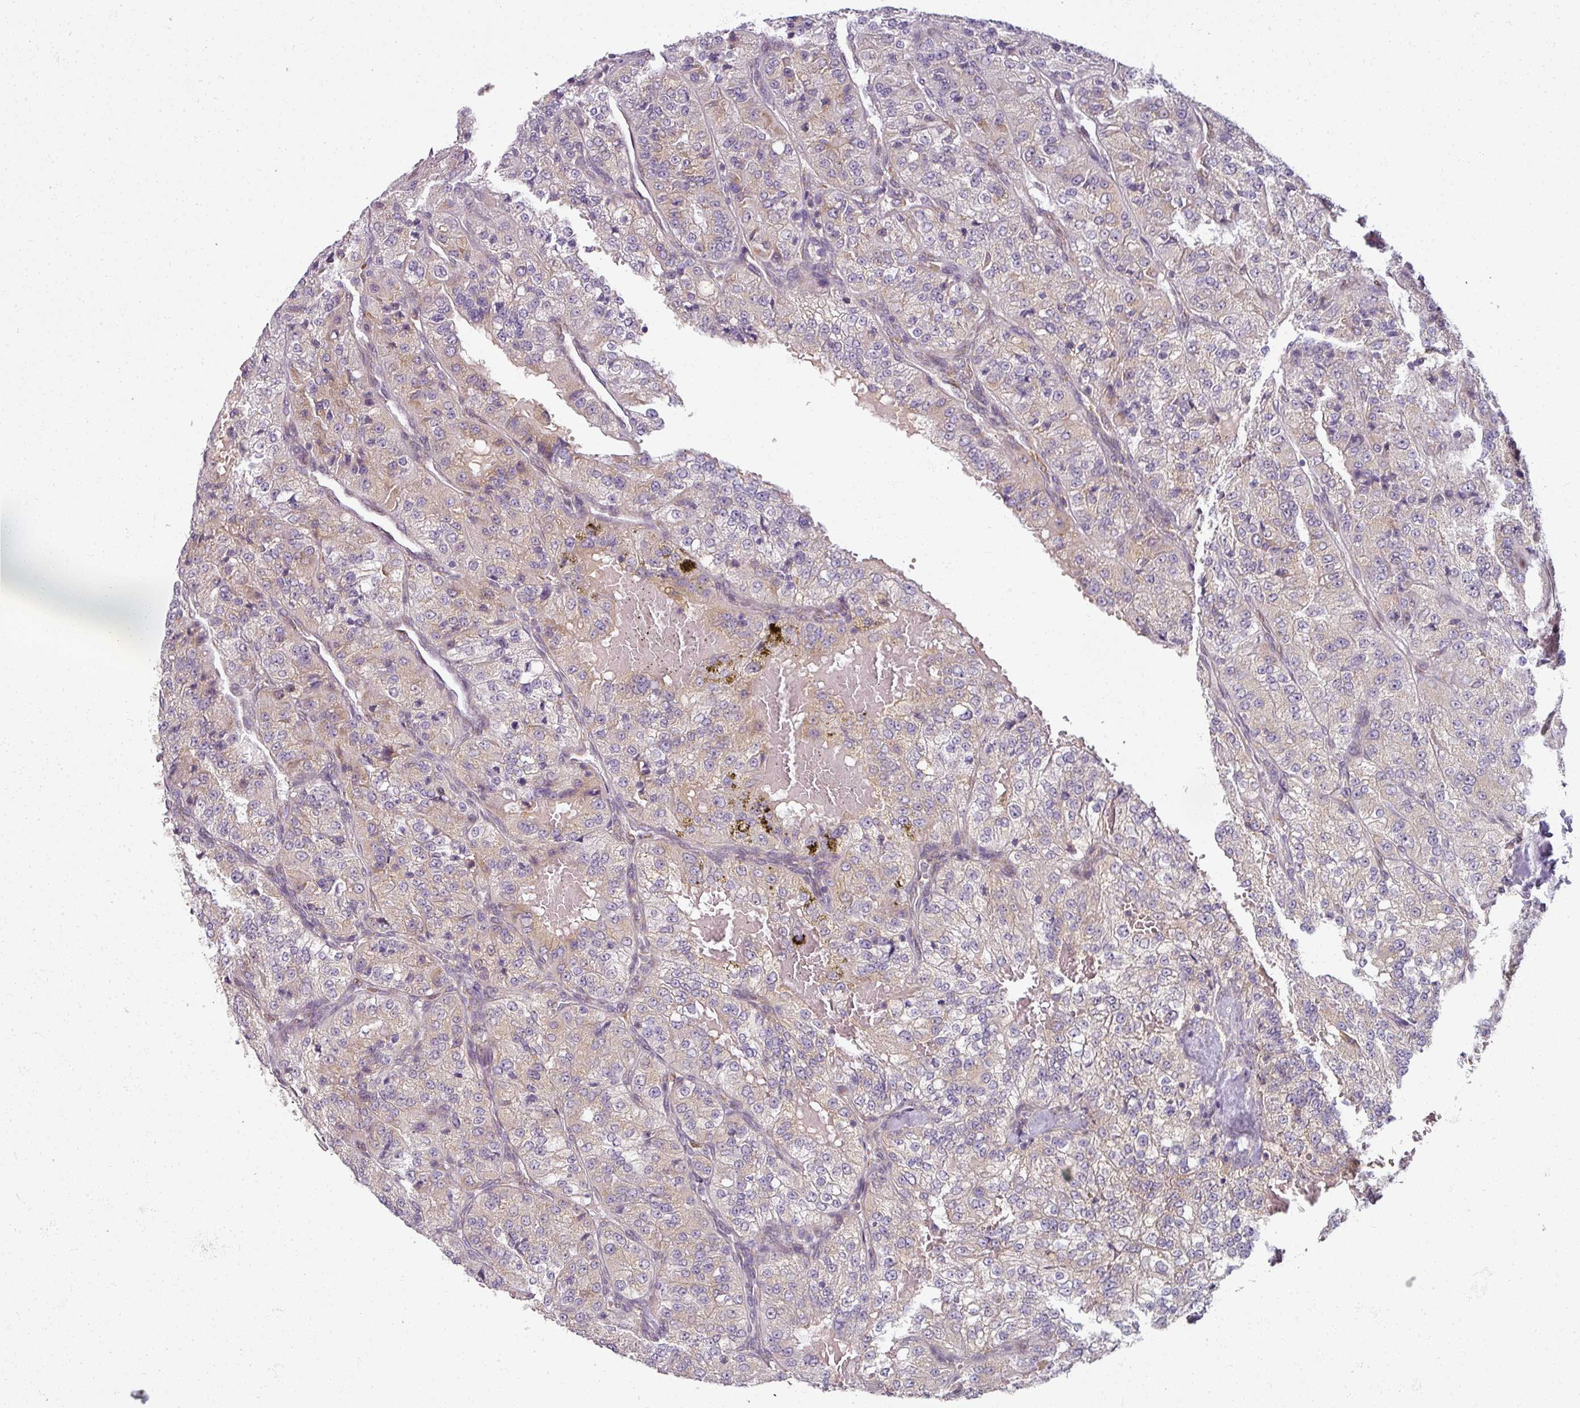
{"staining": {"intensity": "weak", "quantity": "<25%", "location": "cytoplasmic/membranous"}, "tissue": "renal cancer", "cell_type": "Tumor cells", "image_type": "cancer", "snomed": [{"axis": "morphology", "description": "Adenocarcinoma, NOS"}, {"axis": "topography", "description": "Kidney"}], "caption": "Tumor cells show no significant positivity in renal adenocarcinoma.", "gene": "AGPAT4", "patient": {"sex": "female", "age": 63}}